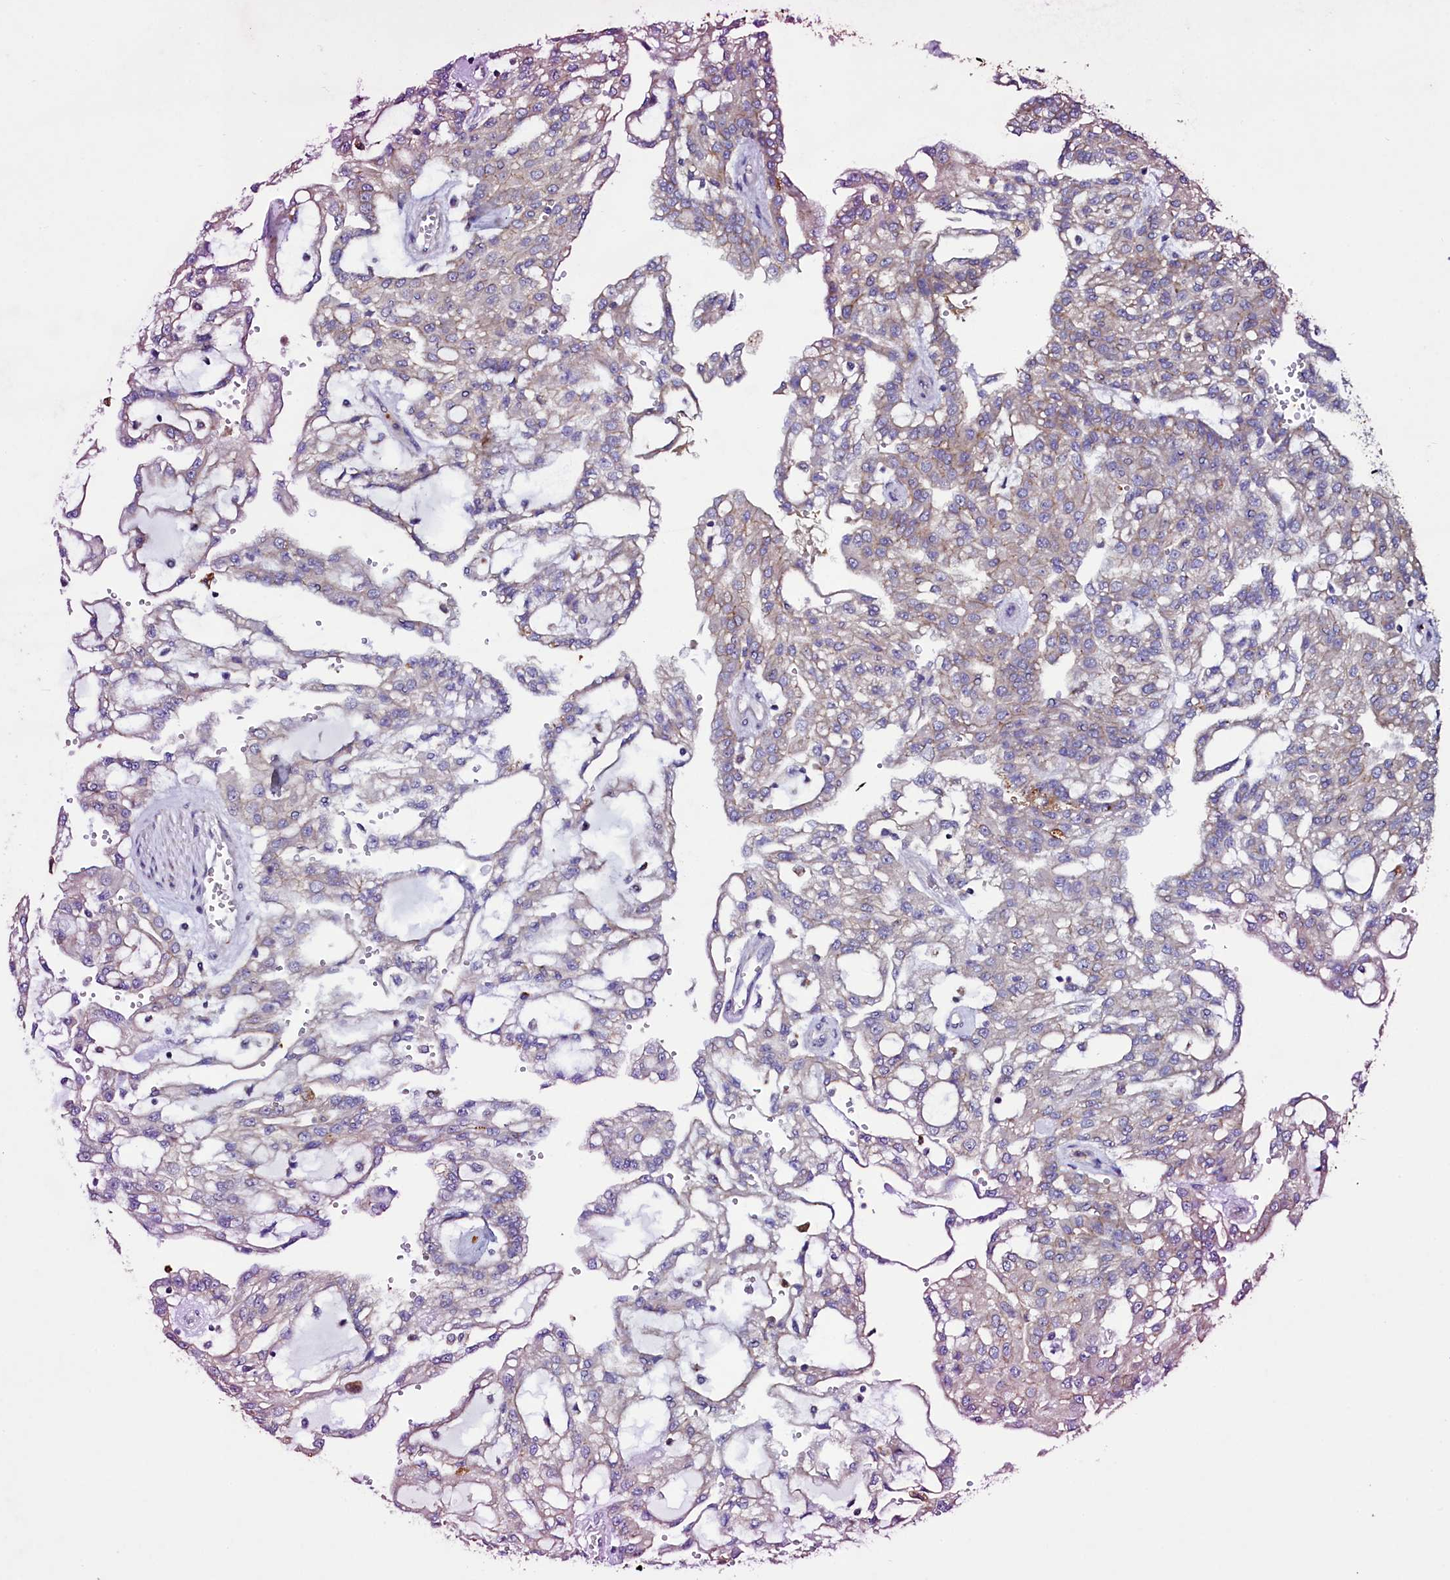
{"staining": {"intensity": "weak", "quantity": "<25%", "location": "cytoplasmic/membranous"}, "tissue": "renal cancer", "cell_type": "Tumor cells", "image_type": "cancer", "snomed": [{"axis": "morphology", "description": "Adenocarcinoma, NOS"}, {"axis": "topography", "description": "Kidney"}], "caption": "Immunohistochemistry micrograph of neoplastic tissue: human adenocarcinoma (renal) stained with DAB (3,3'-diaminobenzidine) displays no significant protein expression in tumor cells.", "gene": "SELENOT", "patient": {"sex": "male", "age": 63}}